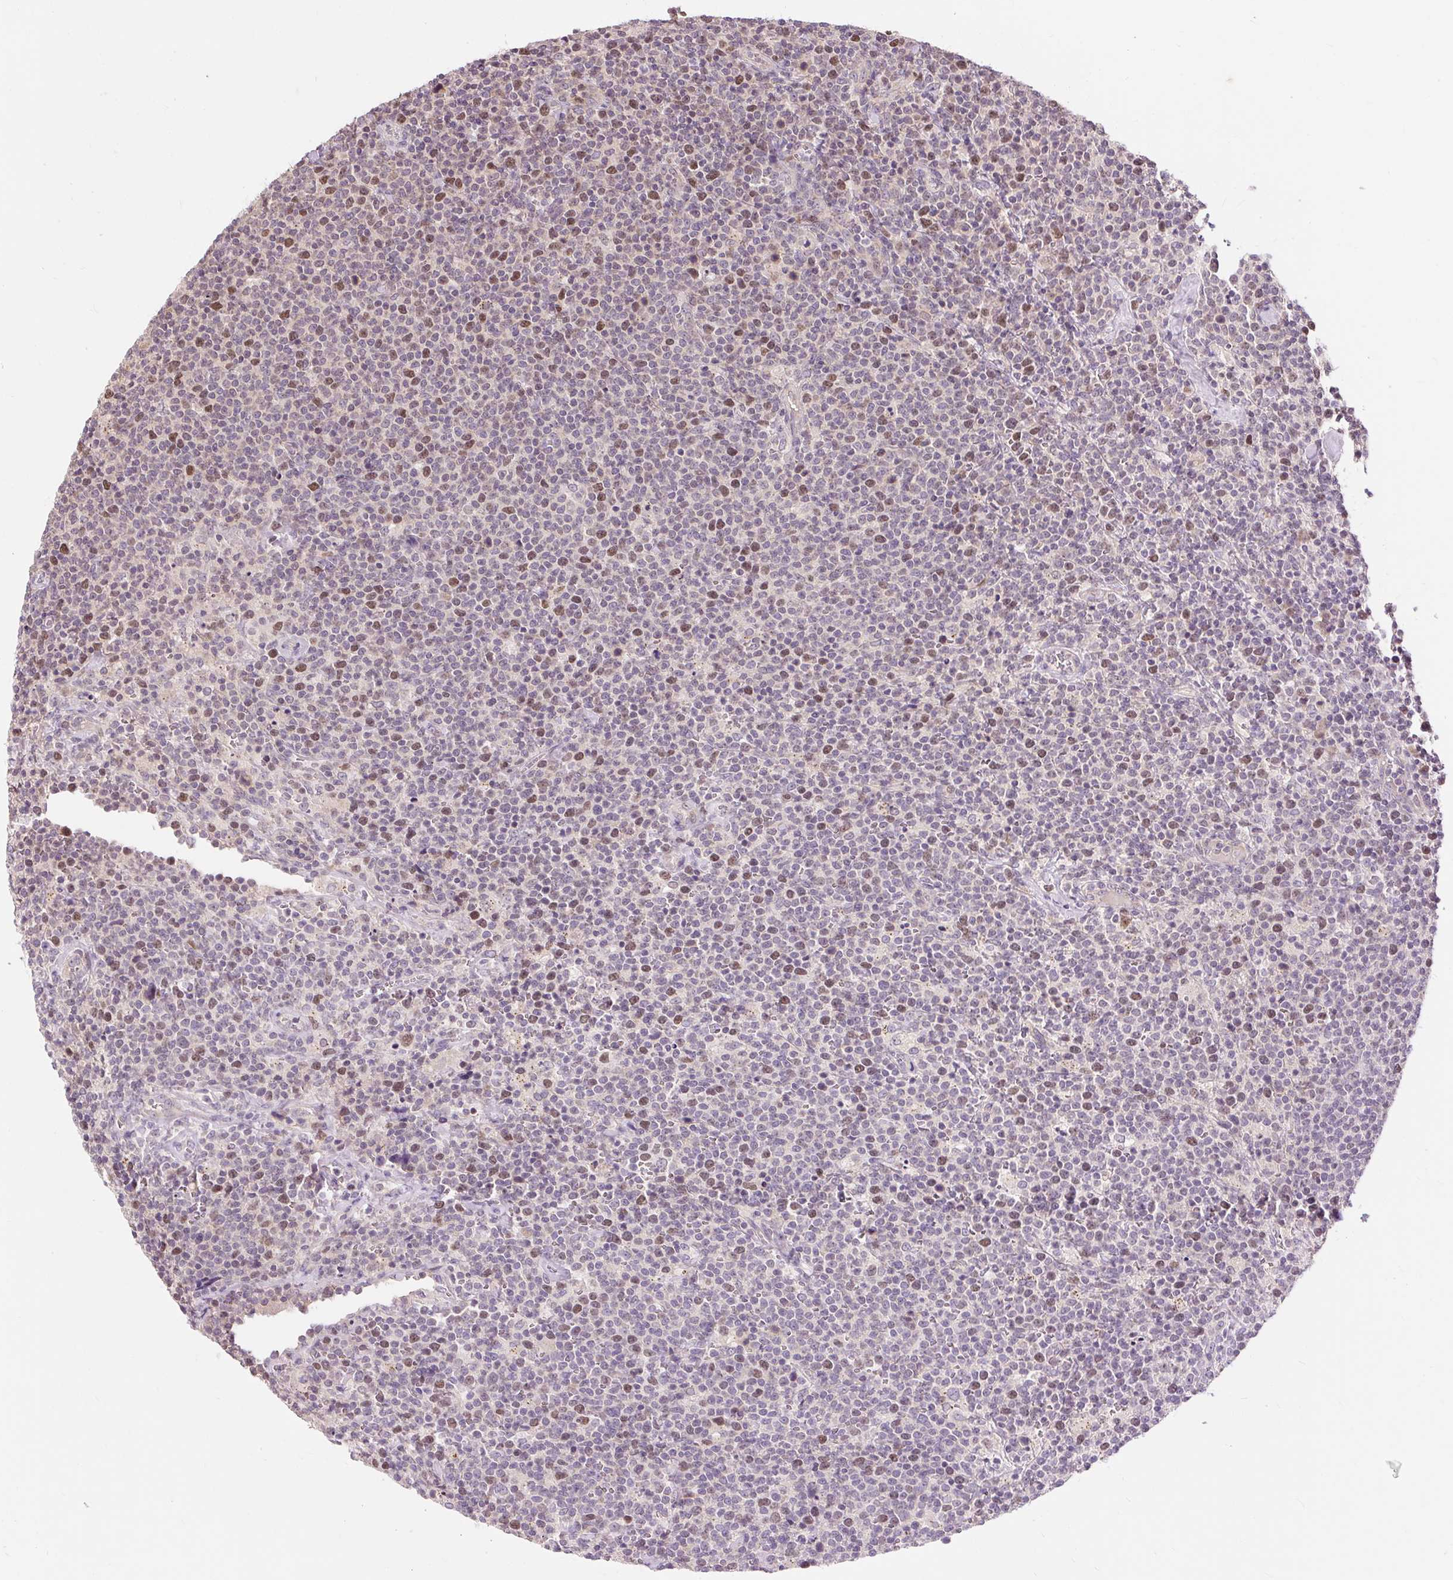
{"staining": {"intensity": "moderate", "quantity": "25%-75%", "location": "nuclear"}, "tissue": "lymphoma", "cell_type": "Tumor cells", "image_type": "cancer", "snomed": [{"axis": "morphology", "description": "Malignant lymphoma, non-Hodgkin's type, High grade"}, {"axis": "topography", "description": "Lymph node"}], "caption": "Immunohistochemical staining of lymphoma exhibits medium levels of moderate nuclear staining in about 25%-75% of tumor cells. Using DAB (brown) and hematoxylin (blue) stains, captured at high magnification using brightfield microscopy.", "gene": "RACGAP1", "patient": {"sex": "male", "age": 61}}